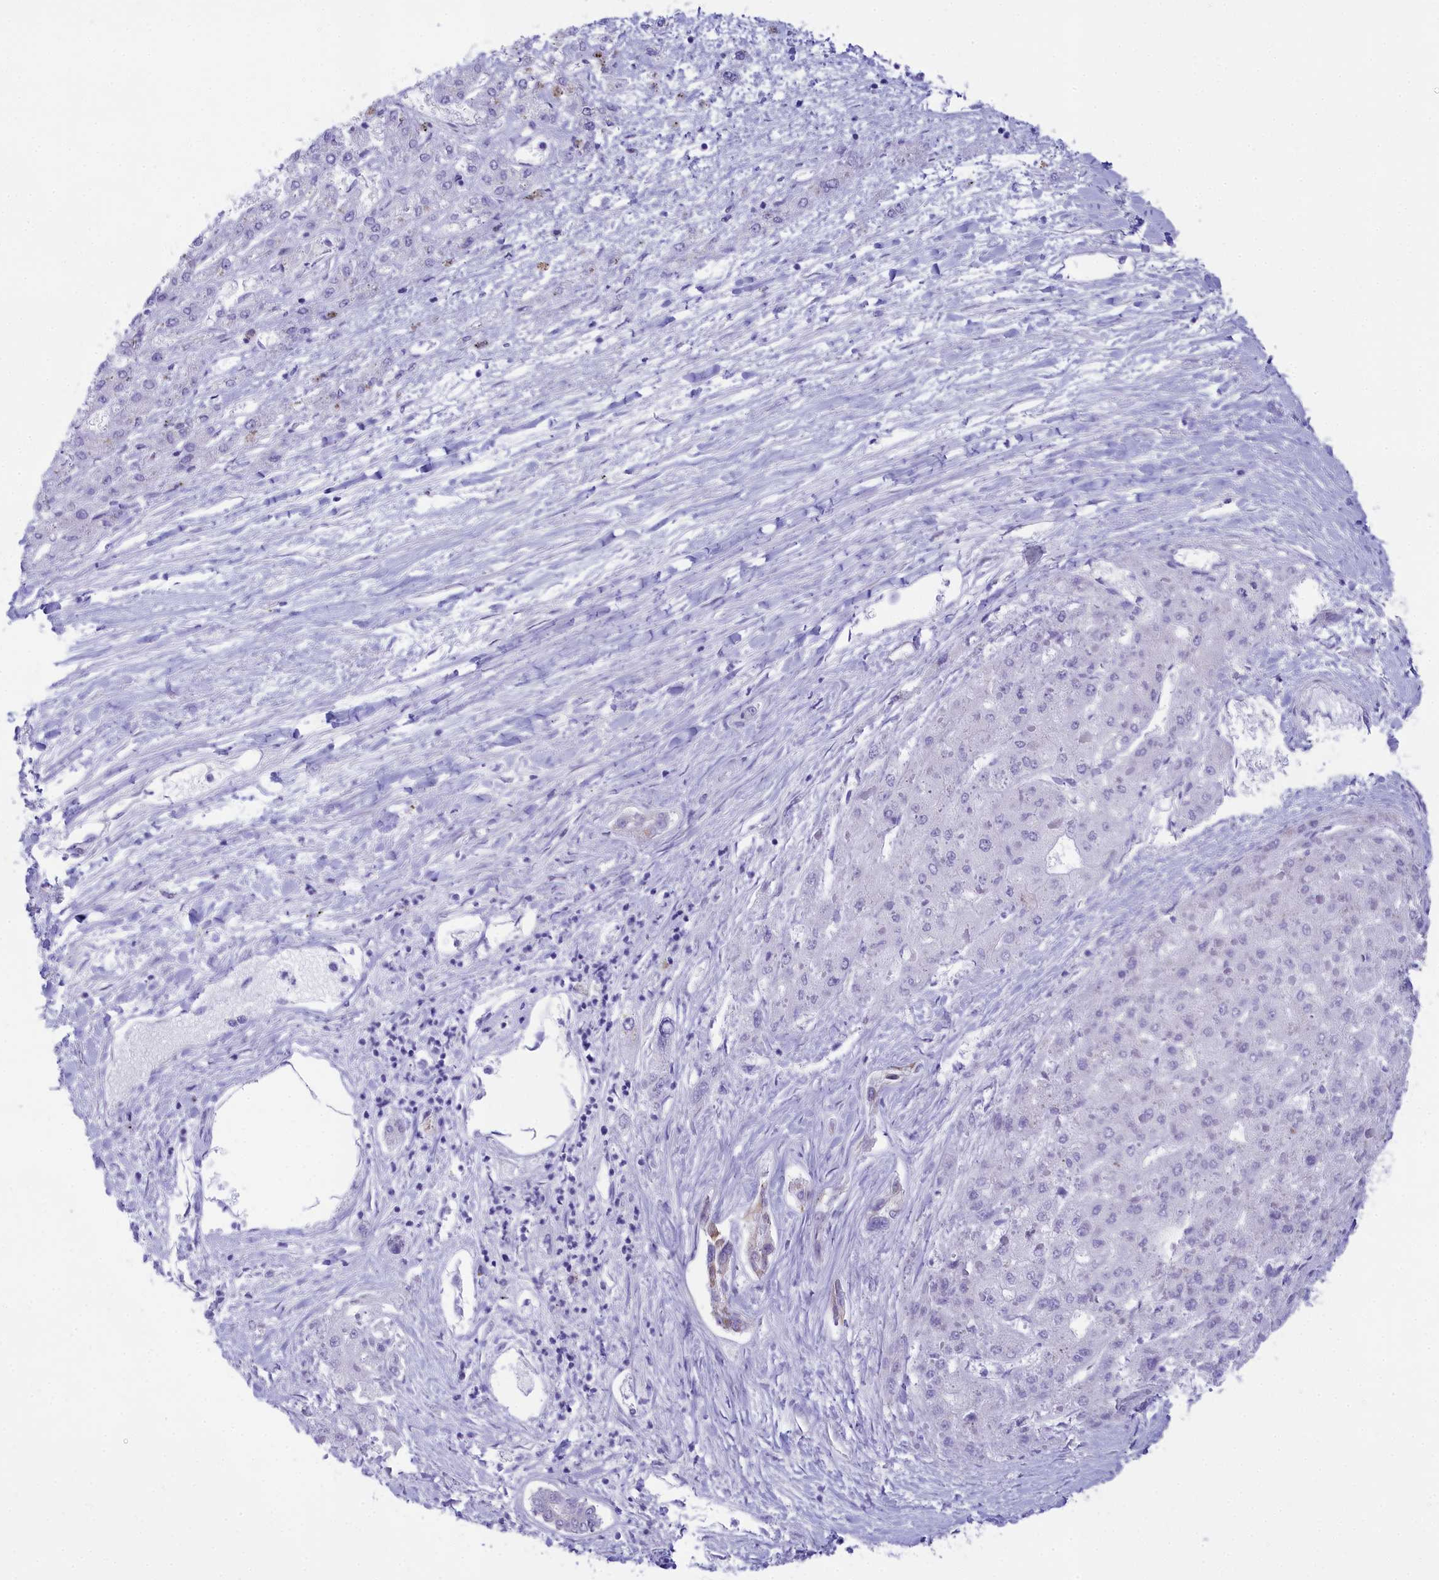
{"staining": {"intensity": "negative", "quantity": "none", "location": "none"}, "tissue": "liver cancer", "cell_type": "Tumor cells", "image_type": "cancer", "snomed": [{"axis": "morphology", "description": "Carcinoma, Hepatocellular, NOS"}, {"axis": "topography", "description": "Liver"}], "caption": "Tumor cells are negative for brown protein staining in liver cancer (hepatocellular carcinoma).", "gene": "TACSTD2", "patient": {"sex": "female", "age": 73}}